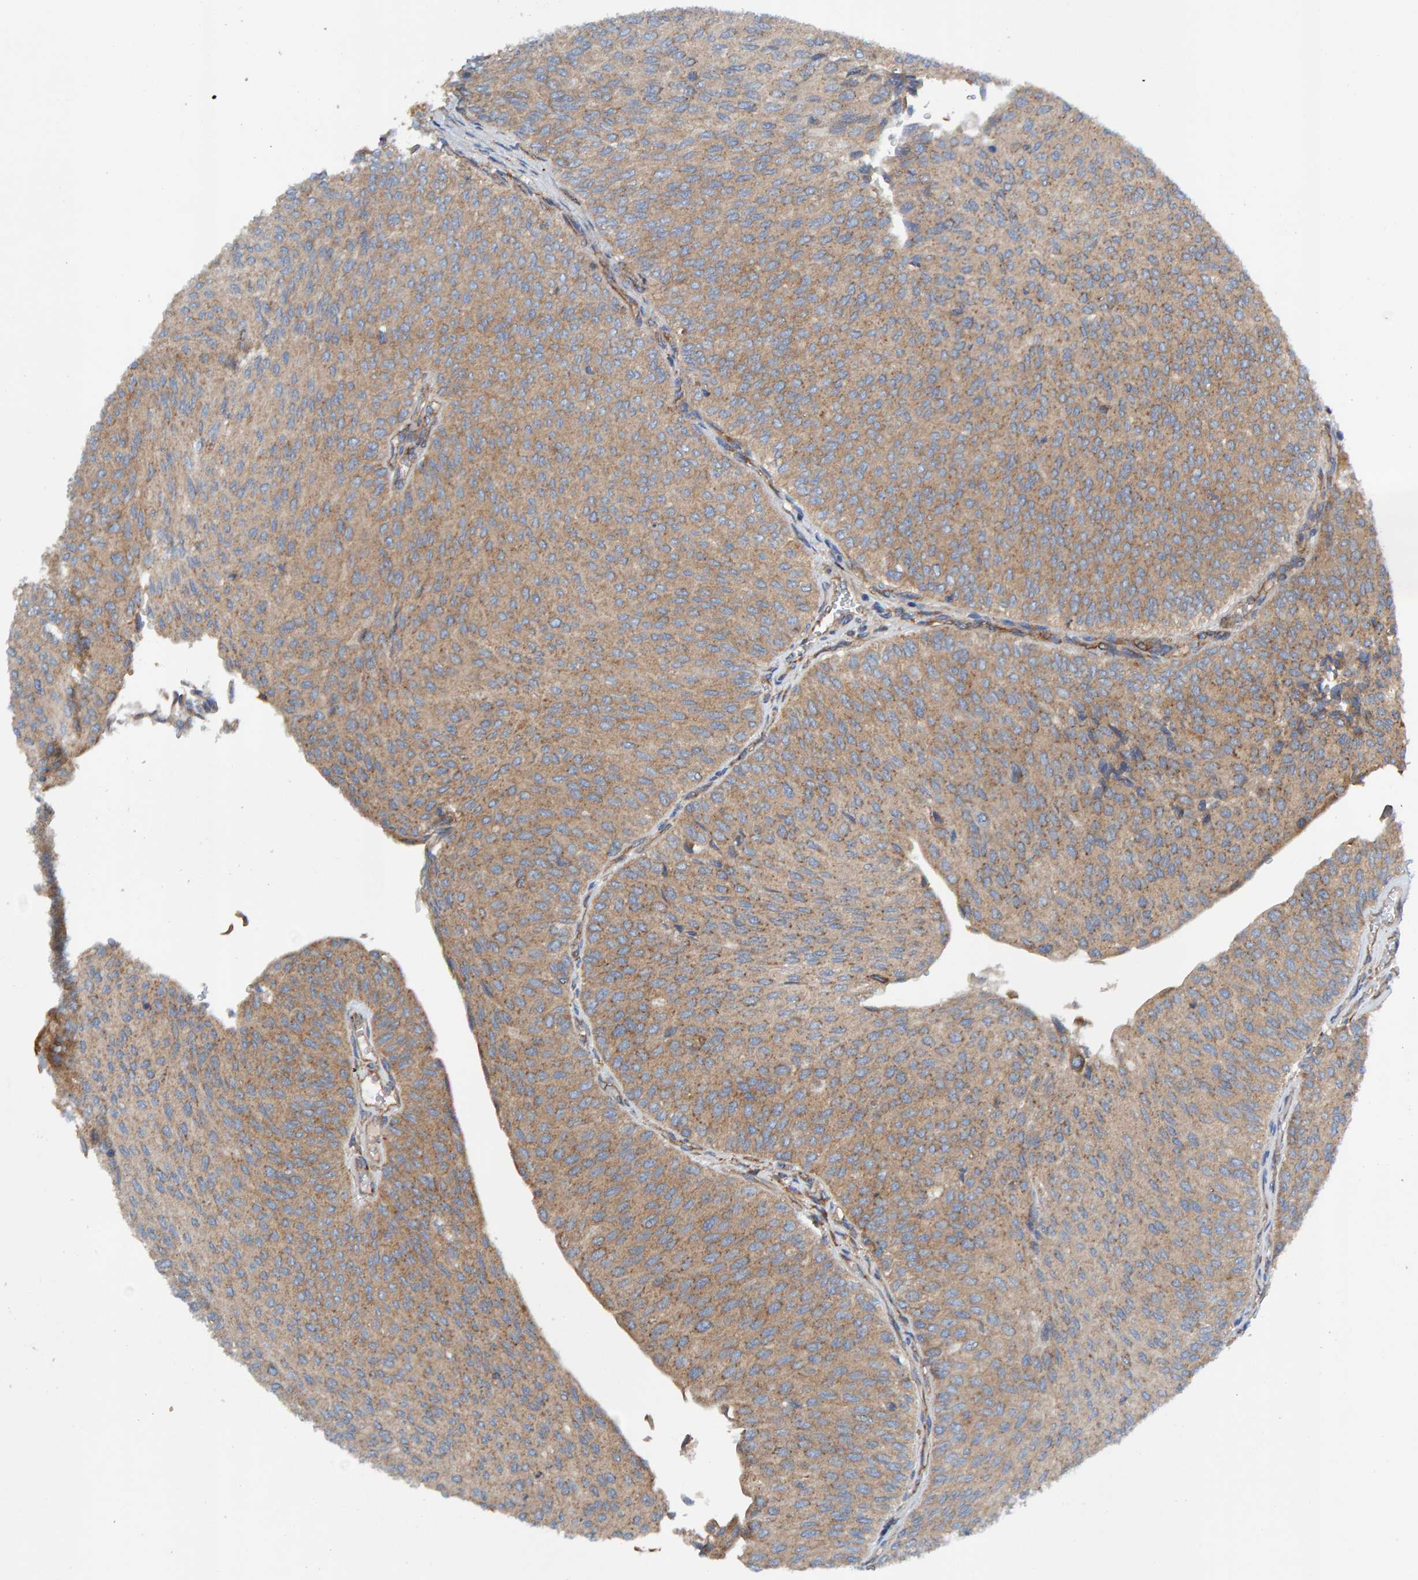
{"staining": {"intensity": "moderate", "quantity": ">75%", "location": "cytoplasmic/membranous"}, "tissue": "urothelial cancer", "cell_type": "Tumor cells", "image_type": "cancer", "snomed": [{"axis": "morphology", "description": "Urothelial carcinoma, Low grade"}, {"axis": "topography", "description": "Urinary bladder"}], "caption": "IHC image of neoplastic tissue: urothelial cancer stained using IHC demonstrates medium levels of moderate protein expression localized specifically in the cytoplasmic/membranous of tumor cells, appearing as a cytoplasmic/membranous brown color.", "gene": "MKLN1", "patient": {"sex": "male", "age": 78}}